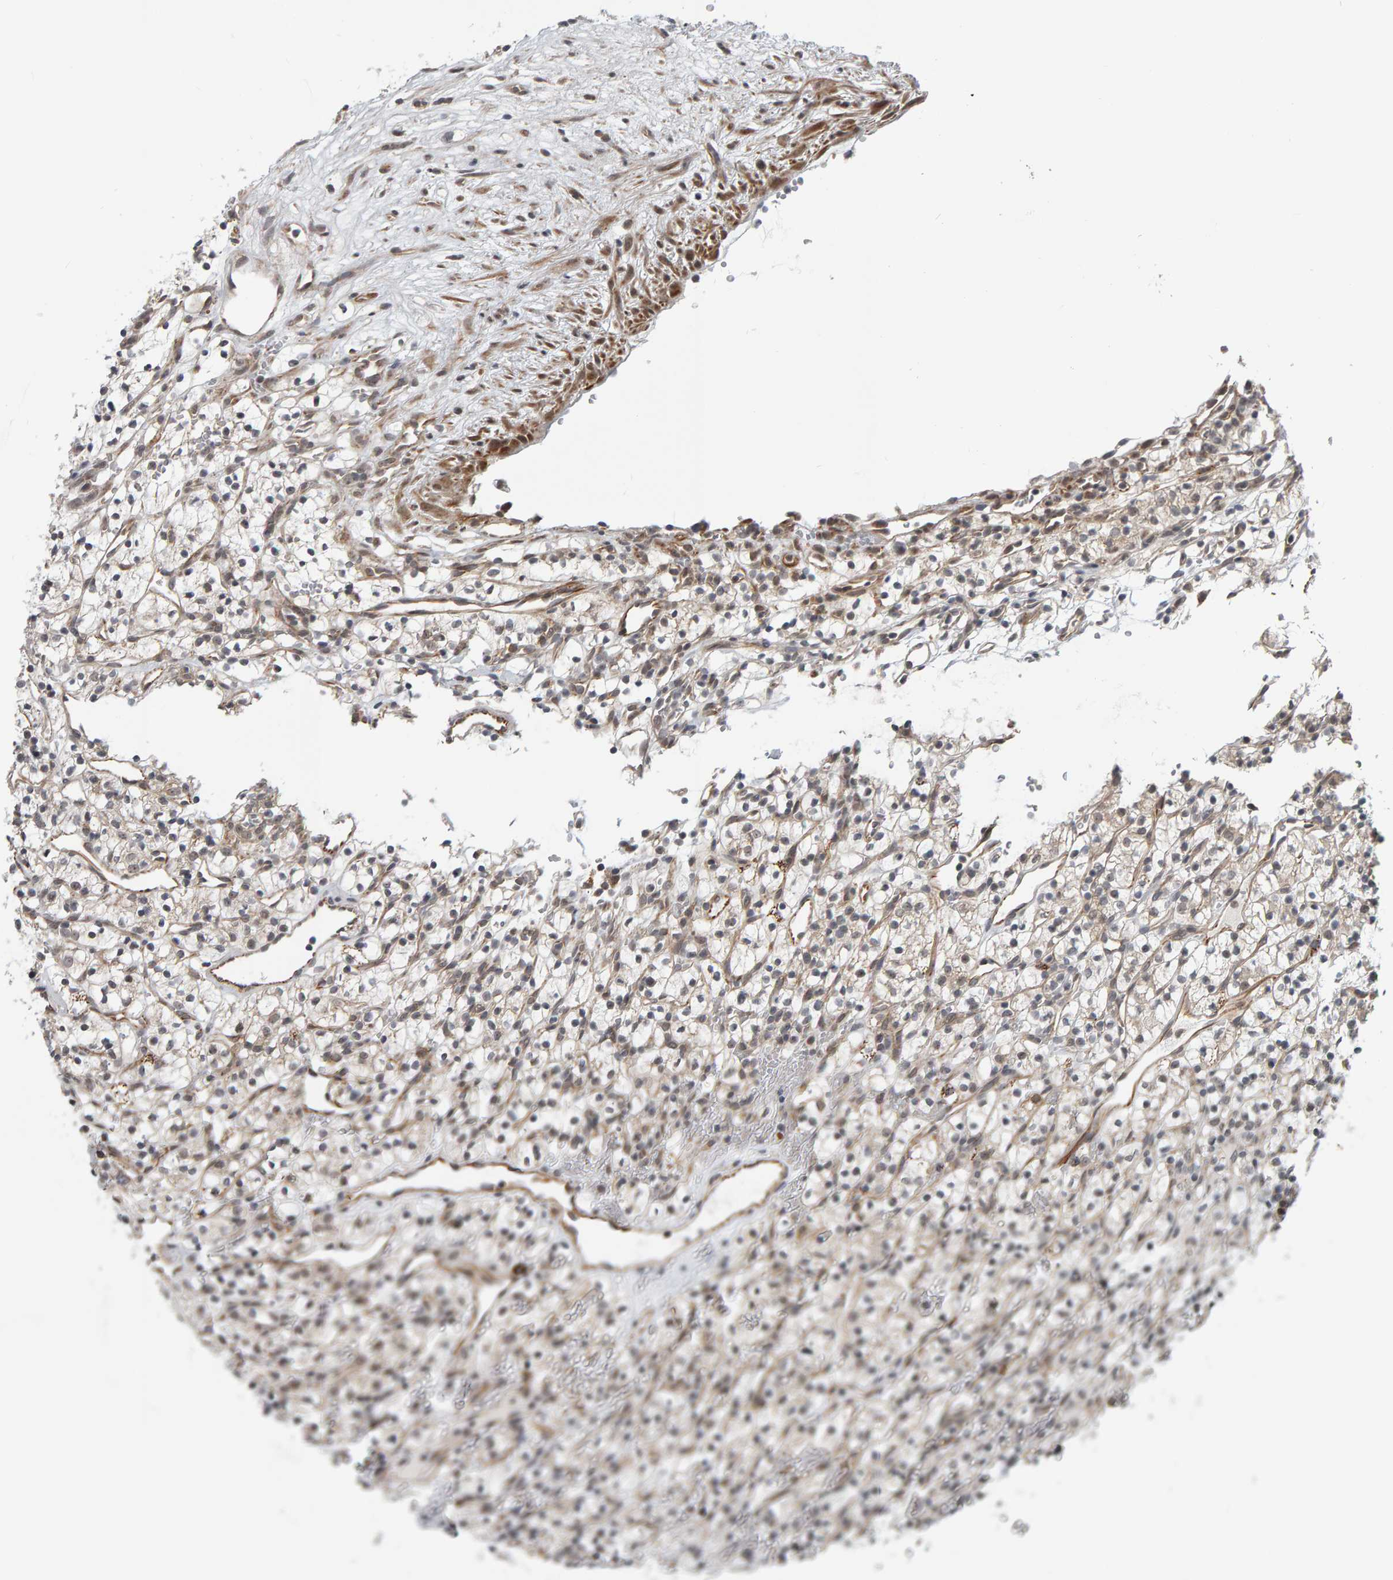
{"staining": {"intensity": "negative", "quantity": "none", "location": "none"}, "tissue": "renal cancer", "cell_type": "Tumor cells", "image_type": "cancer", "snomed": [{"axis": "morphology", "description": "Adenocarcinoma, NOS"}, {"axis": "topography", "description": "Kidney"}], "caption": "IHC of renal cancer (adenocarcinoma) exhibits no positivity in tumor cells.", "gene": "DAP3", "patient": {"sex": "female", "age": 57}}